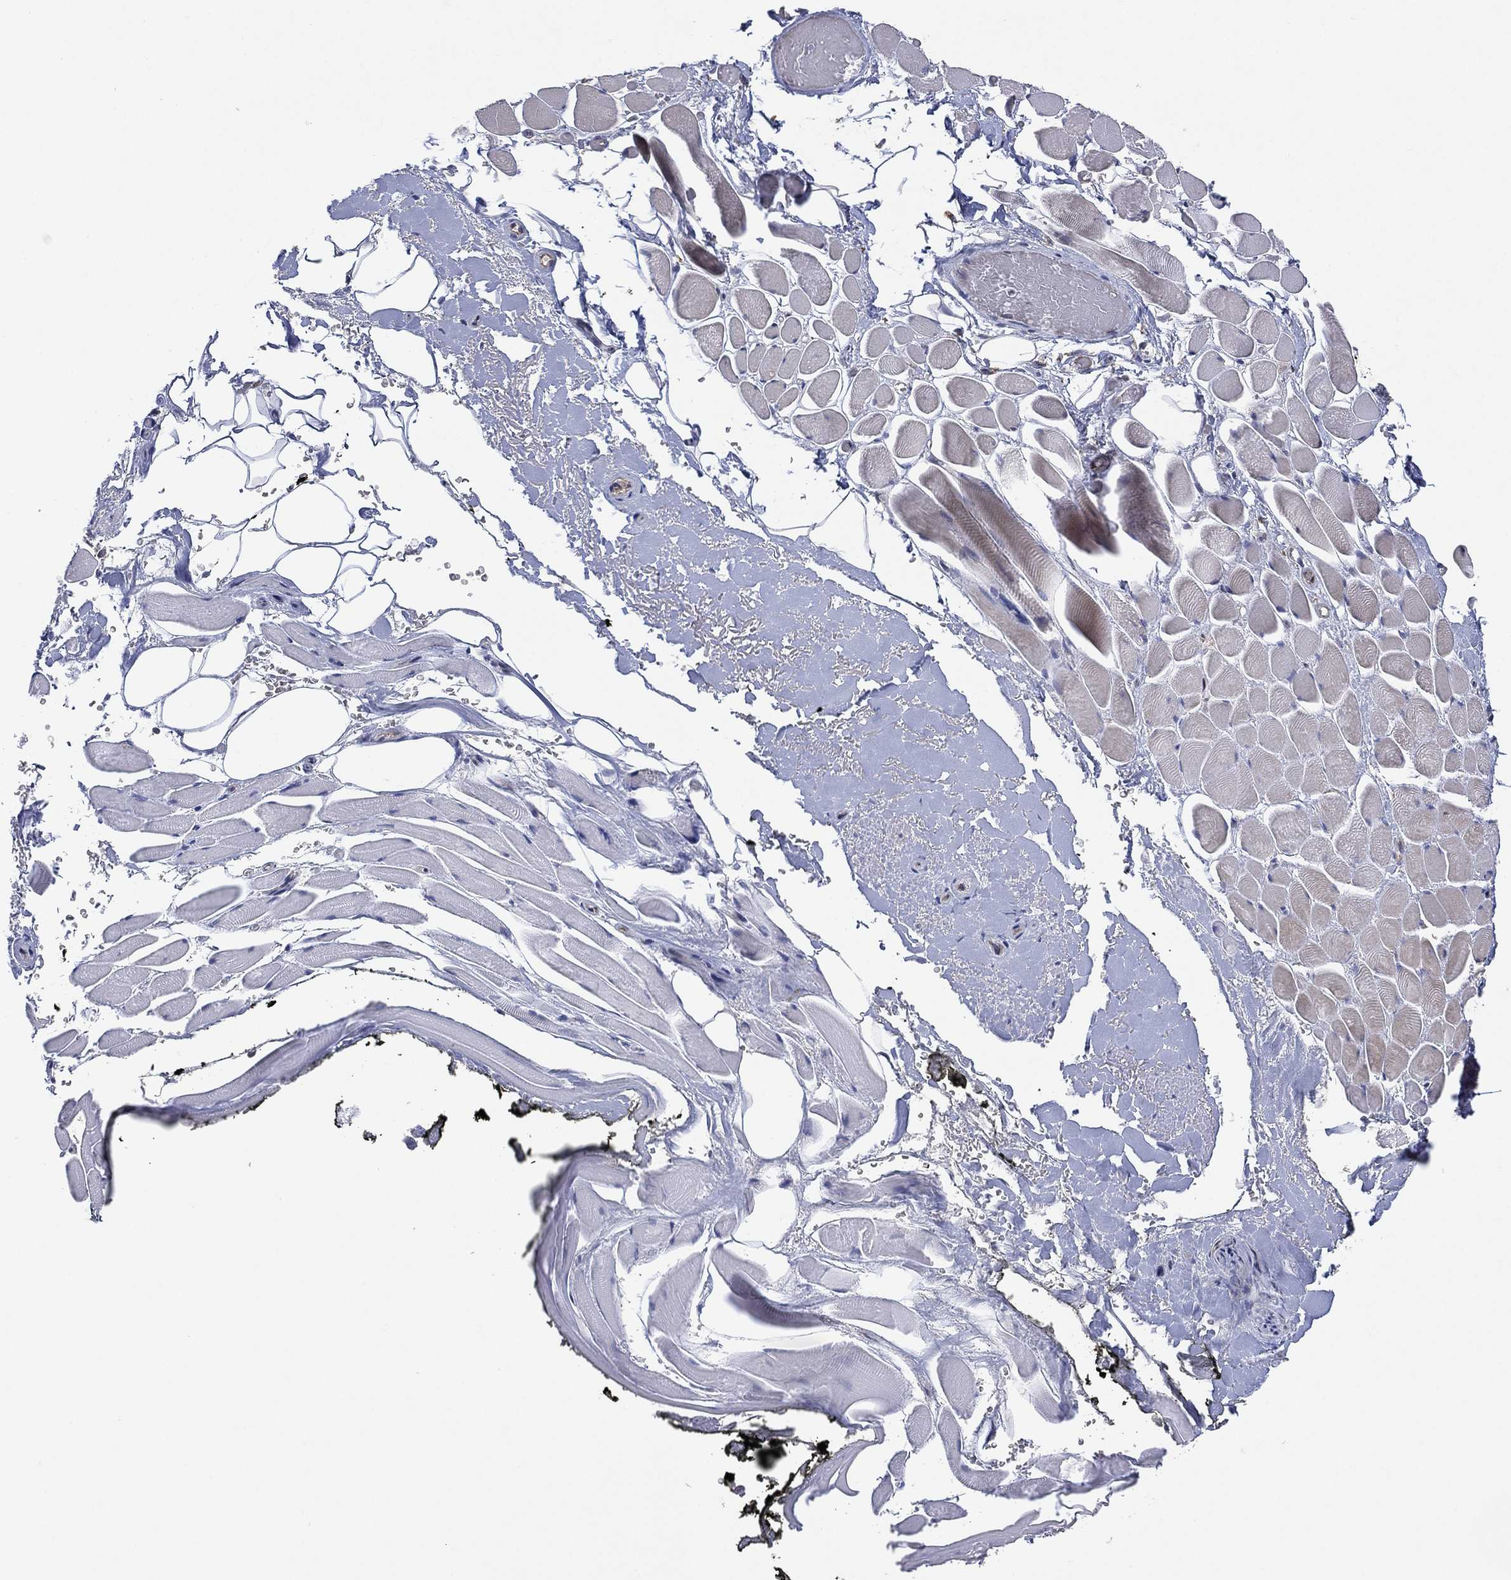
{"staining": {"intensity": "negative", "quantity": "none", "location": "none"}, "tissue": "adipose tissue", "cell_type": "Adipocytes", "image_type": "normal", "snomed": [{"axis": "morphology", "description": "Normal tissue, NOS"}, {"axis": "topography", "description": "Anal"}, {"axis": "topography", "description": "Peripheral nerve tissue"}], "caption": "High power microscopy histopathology image of an immunohistochemistry (IHC) micrograph of benign adipose tissue, revealing no significant staining in adipocytes. (DAB (3,3'-diaminobenzidine) immunohistochemistry (IHC) visualized using brightfield microscopy, high magnification).", "gene": "FLI1", "patient": {"sex": "male", "age": 53}}